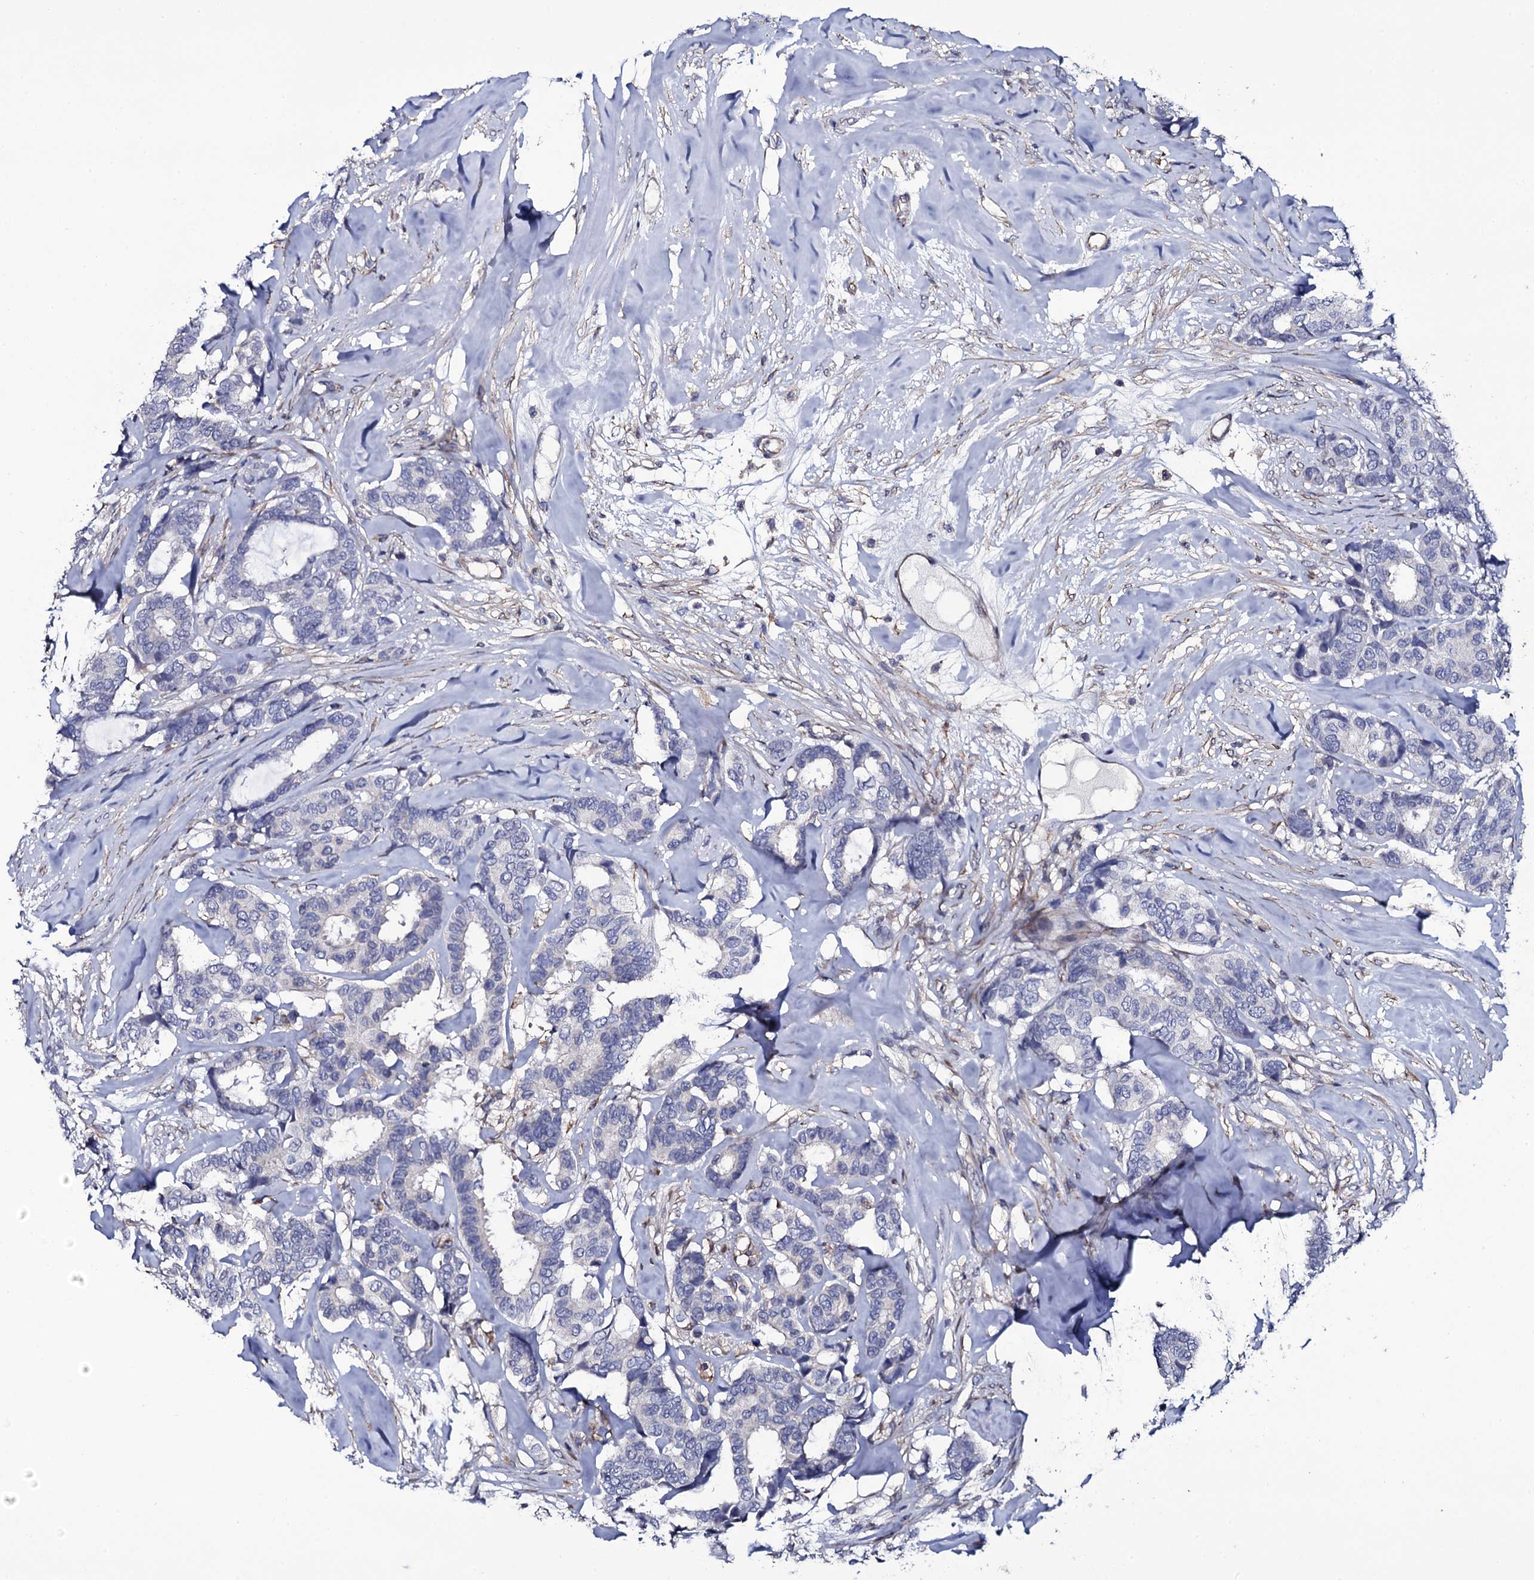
{"staining": {"intensity": "negative", "quantity": "none", "location": "none"}, "tissue": "breast cancer", "cell_type": "Tumor cells", "image_type": "cancer", "snomed": [{"axis": "morphology", "description": "Duct carcinoma"}, {"axis": "topography", "description": "Breast"}], "caption": "This is an IHC histopathology image of human breast cancer (infiltrating ductal carcinoma). There is no positivity in tumor cells.", "gene": "TTC23", "patient": {"sex": "female", "age": 87}}